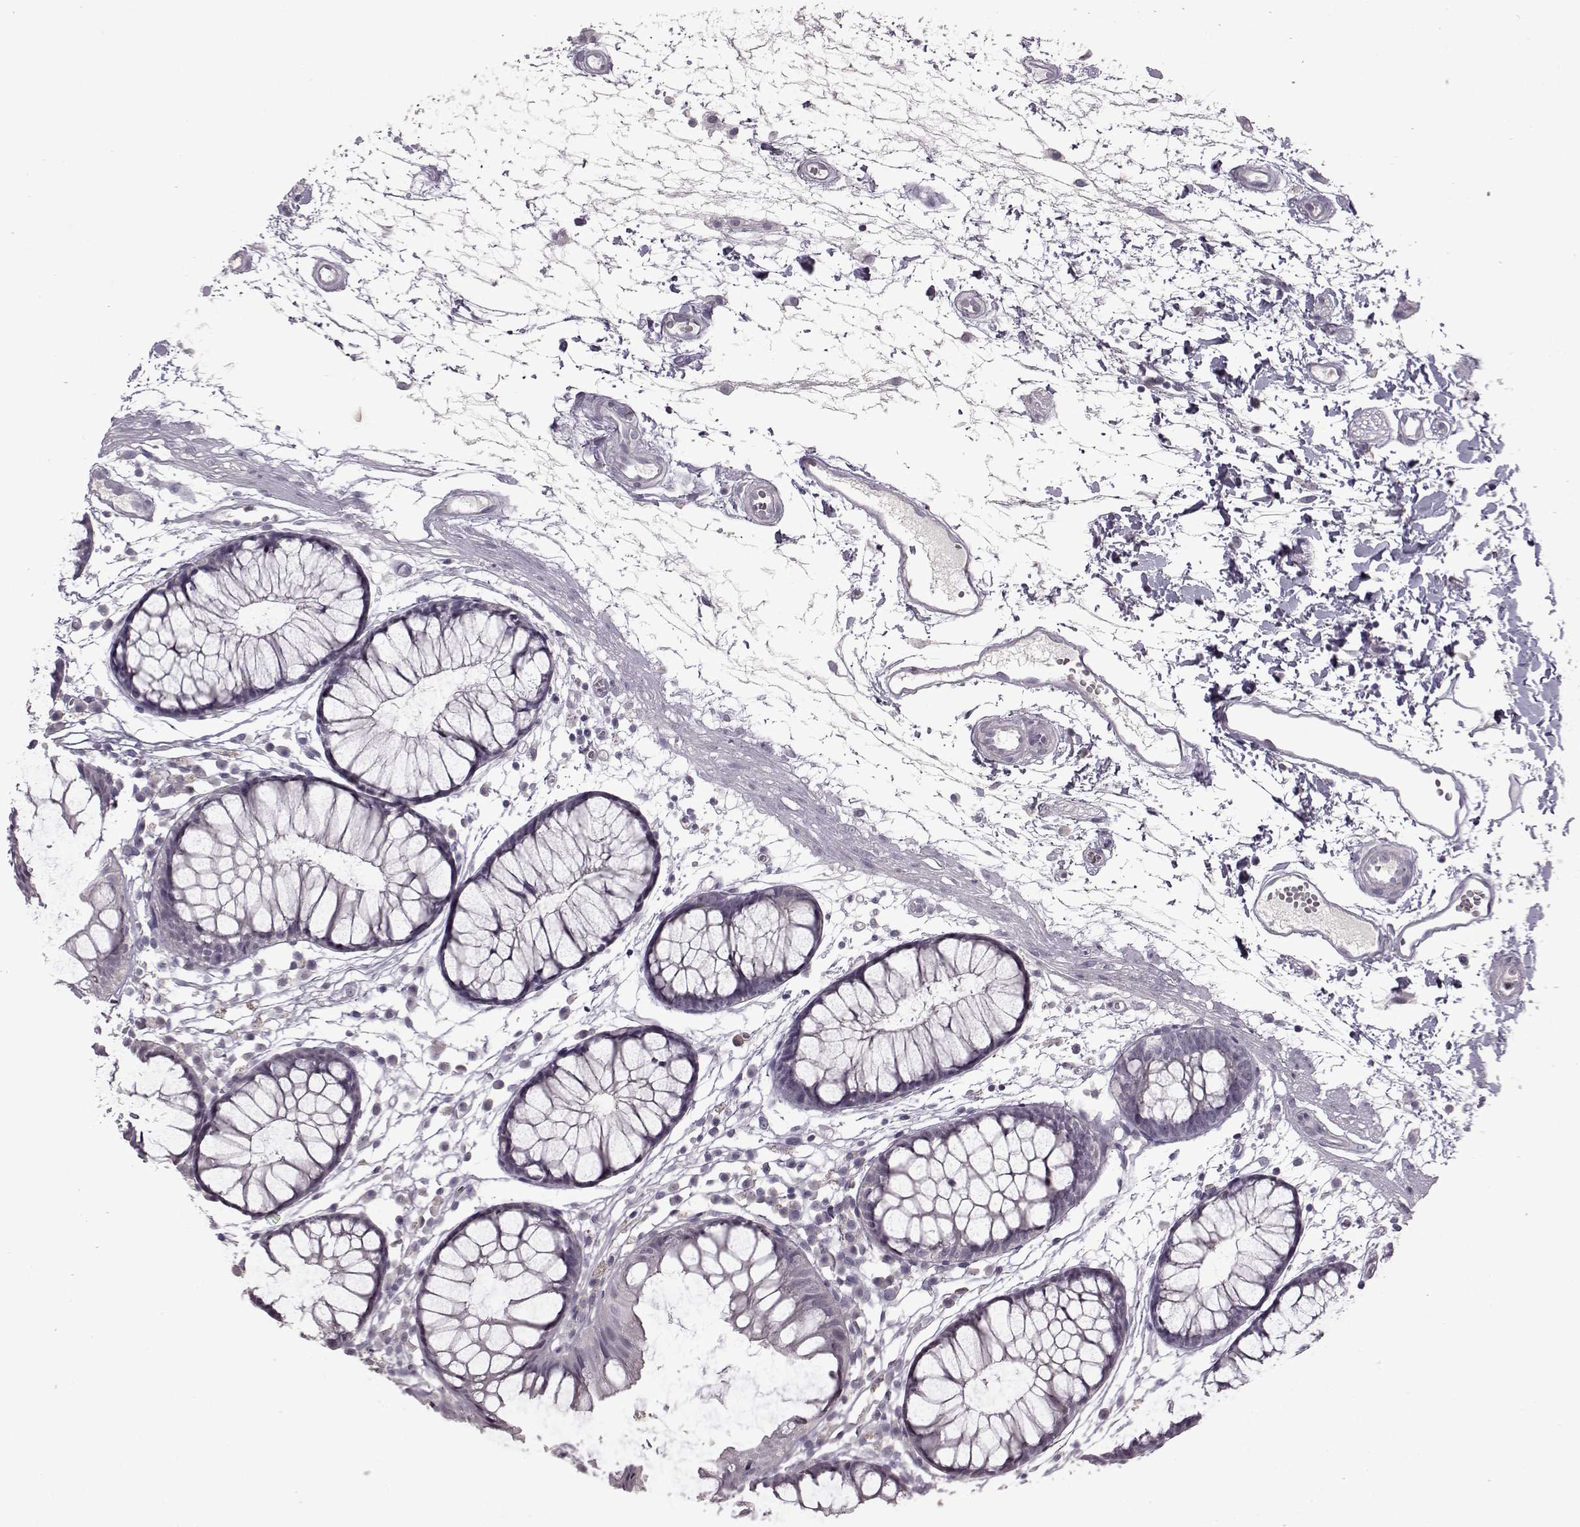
{"staining": {"intensity": "negative", "quantity": "none", "location": "none"}, "tissue": "colon", "cell_type": "Endothelial cells", "image_type": "normal", "snomed": [{"axis": "morphology", "description": "Normal tissue, NOS"}, {"axis": "morphology", "description": "Adenocarcinoma, NOS"}, {"axis": "topography", "description": "Colon"}], "caption": "Colon stained for a protein using IHC shows no expression endothelial cells.", "gene": "LHB", "patient": {"sex": "male", "age": 65}}